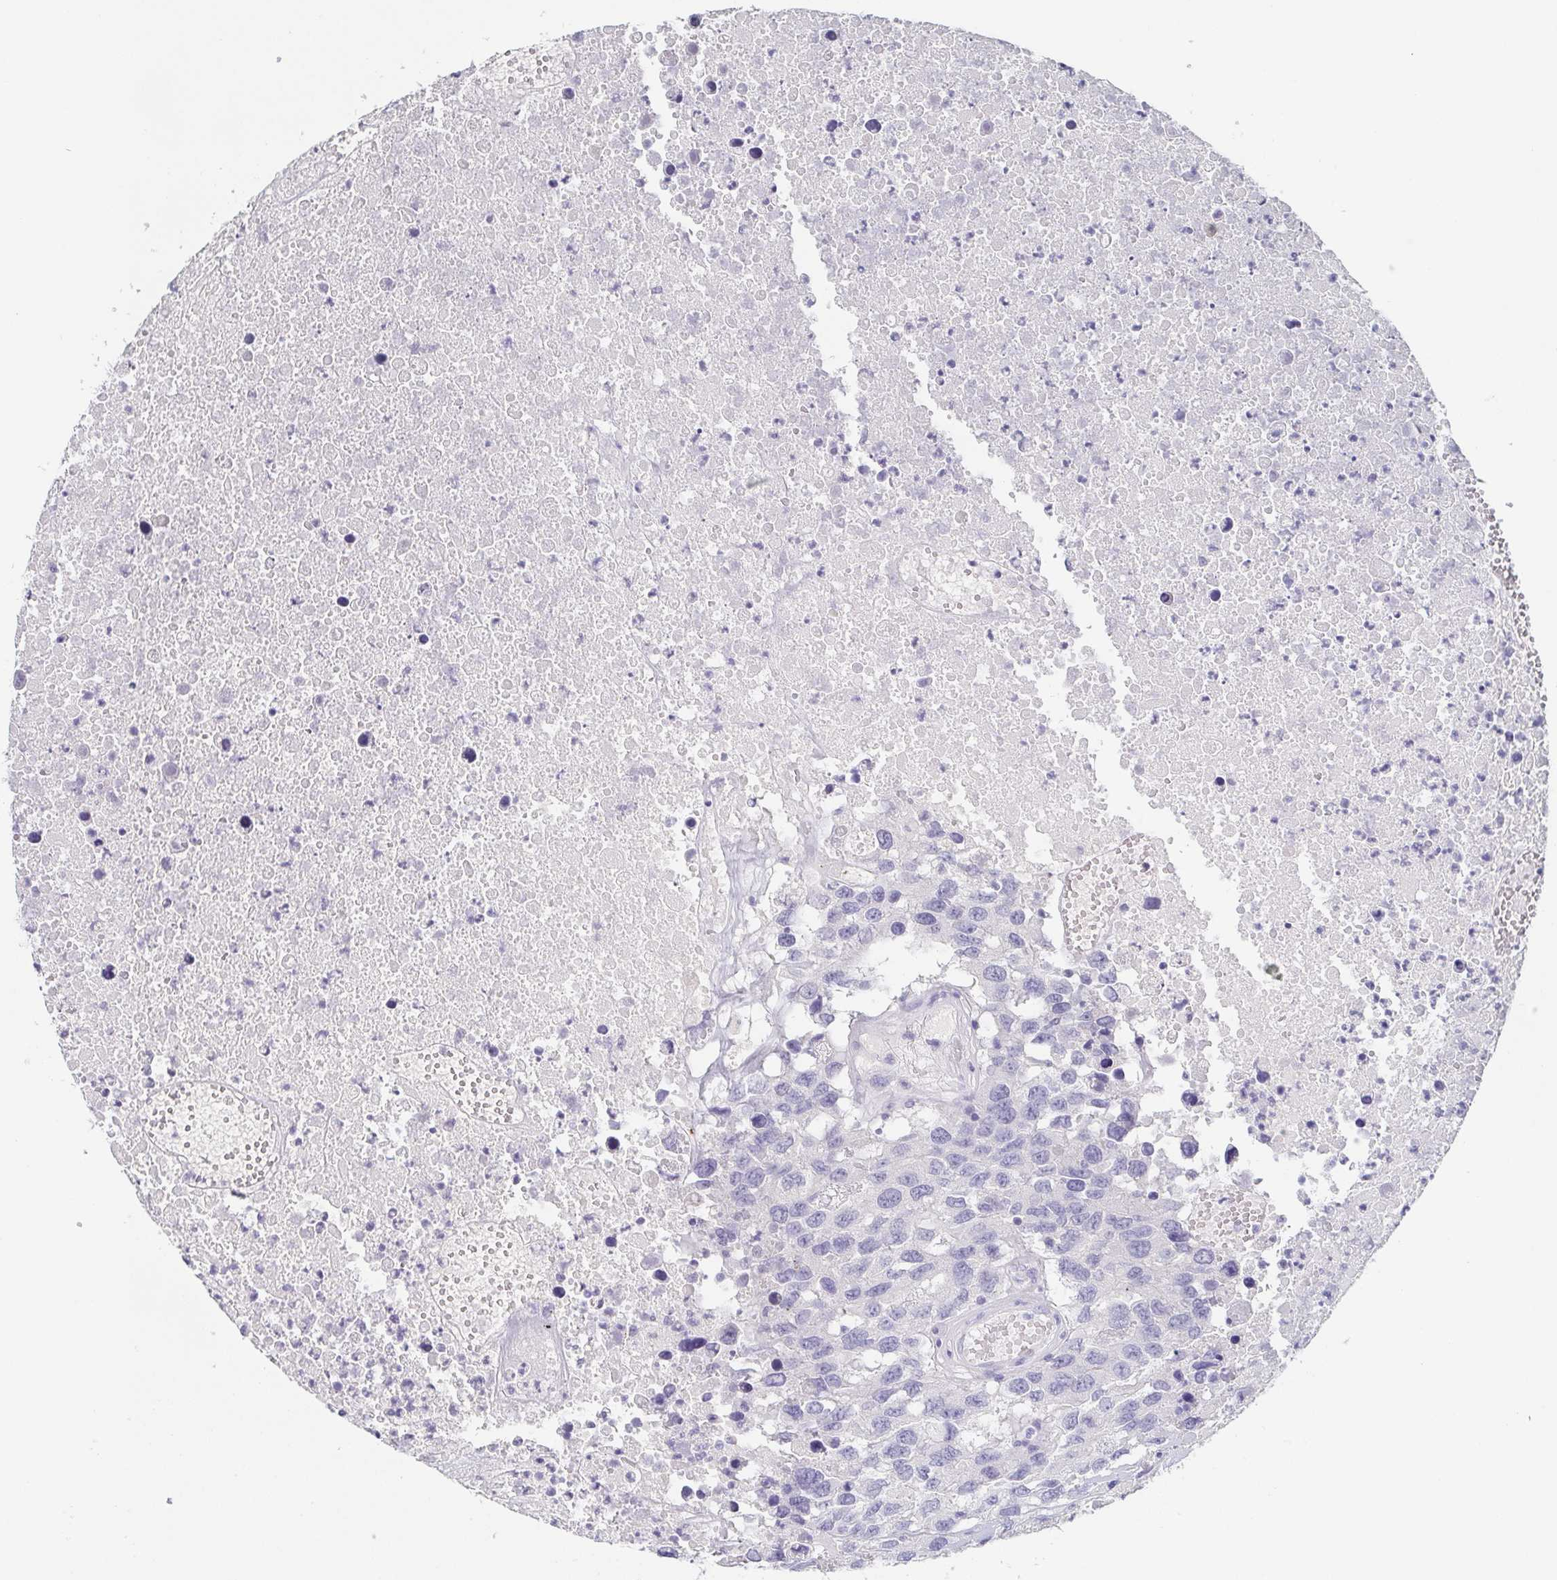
{"staining": {"intensity": "negative", "quantity": "none", "location": "none"}, "tissue": "testis cancer", "cell_type": "Tumor cells", "image_type": "cancer", "snomed": [{"axis": "morphology", "description": "Carcinoma, Embryonal, NOS"}, {"axis": "topography", "description": "Testis"}], "caption": "This is an immunohistochemistry (IHC) histopathology image of embryonal carcinoma (testis). There is no expression in tumor cells.", "gene": "ITLN1", "patient": {"sex": "male", "age": 83}}